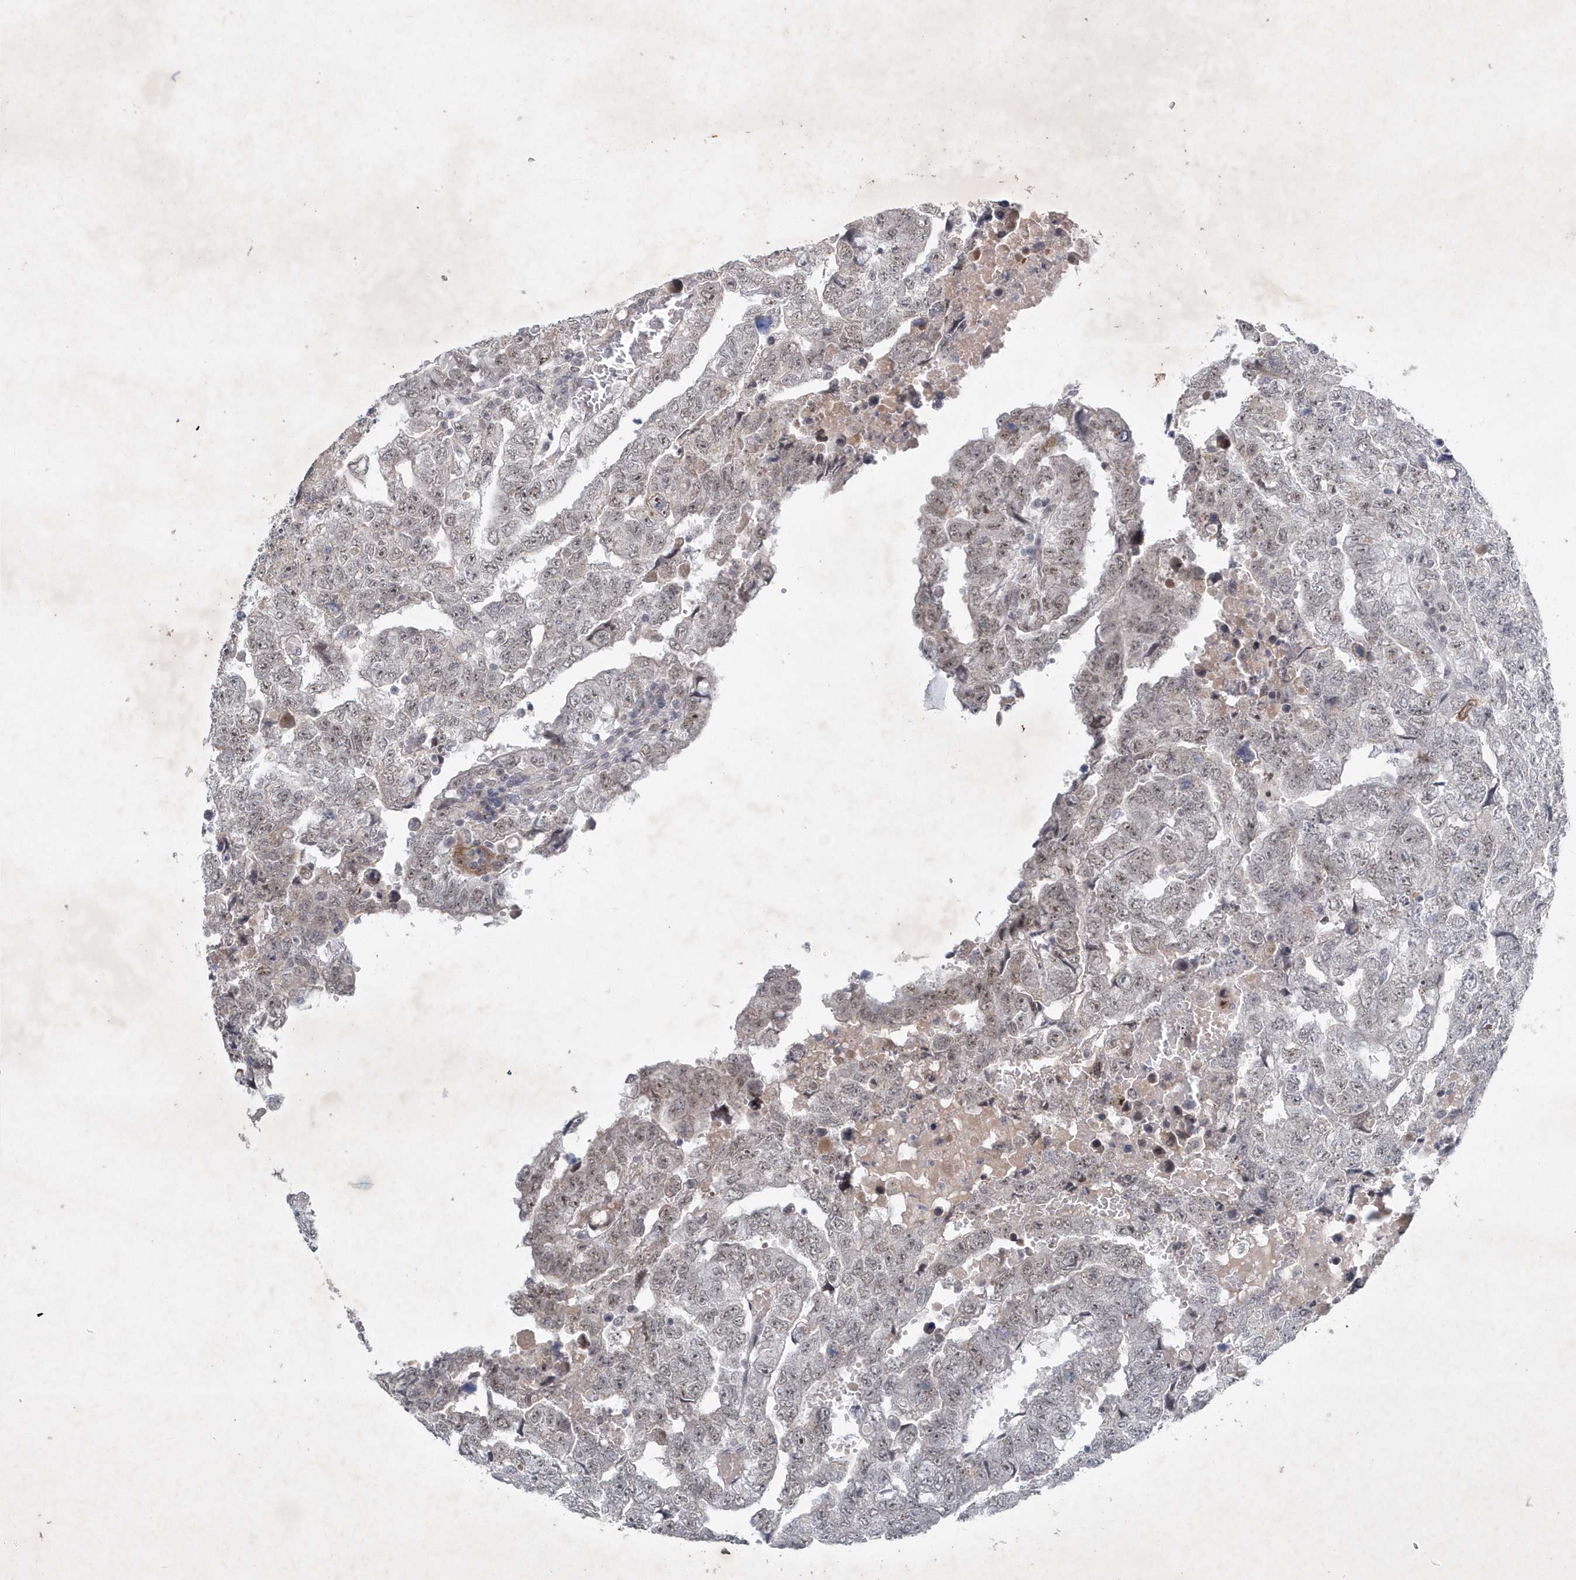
{"staining": {"intensity": "weak", "quantity": "<25%", "location": "nuclear"}, "tissue": "testis cancer", "cell_type": "Tumor cells", "image_type": "cancer", "snomed": [{"axis": "morphology", "description": "Carcinoma, Embryonal, NOS"}, {"axis": "topography", "description": "Testis"}], "caption": "There is no significant staining in tumor cells of testis cancer (embryonal carcinoma).", "gene": "ZBTB9", "patient": {"sex": "male", "age": 45}}